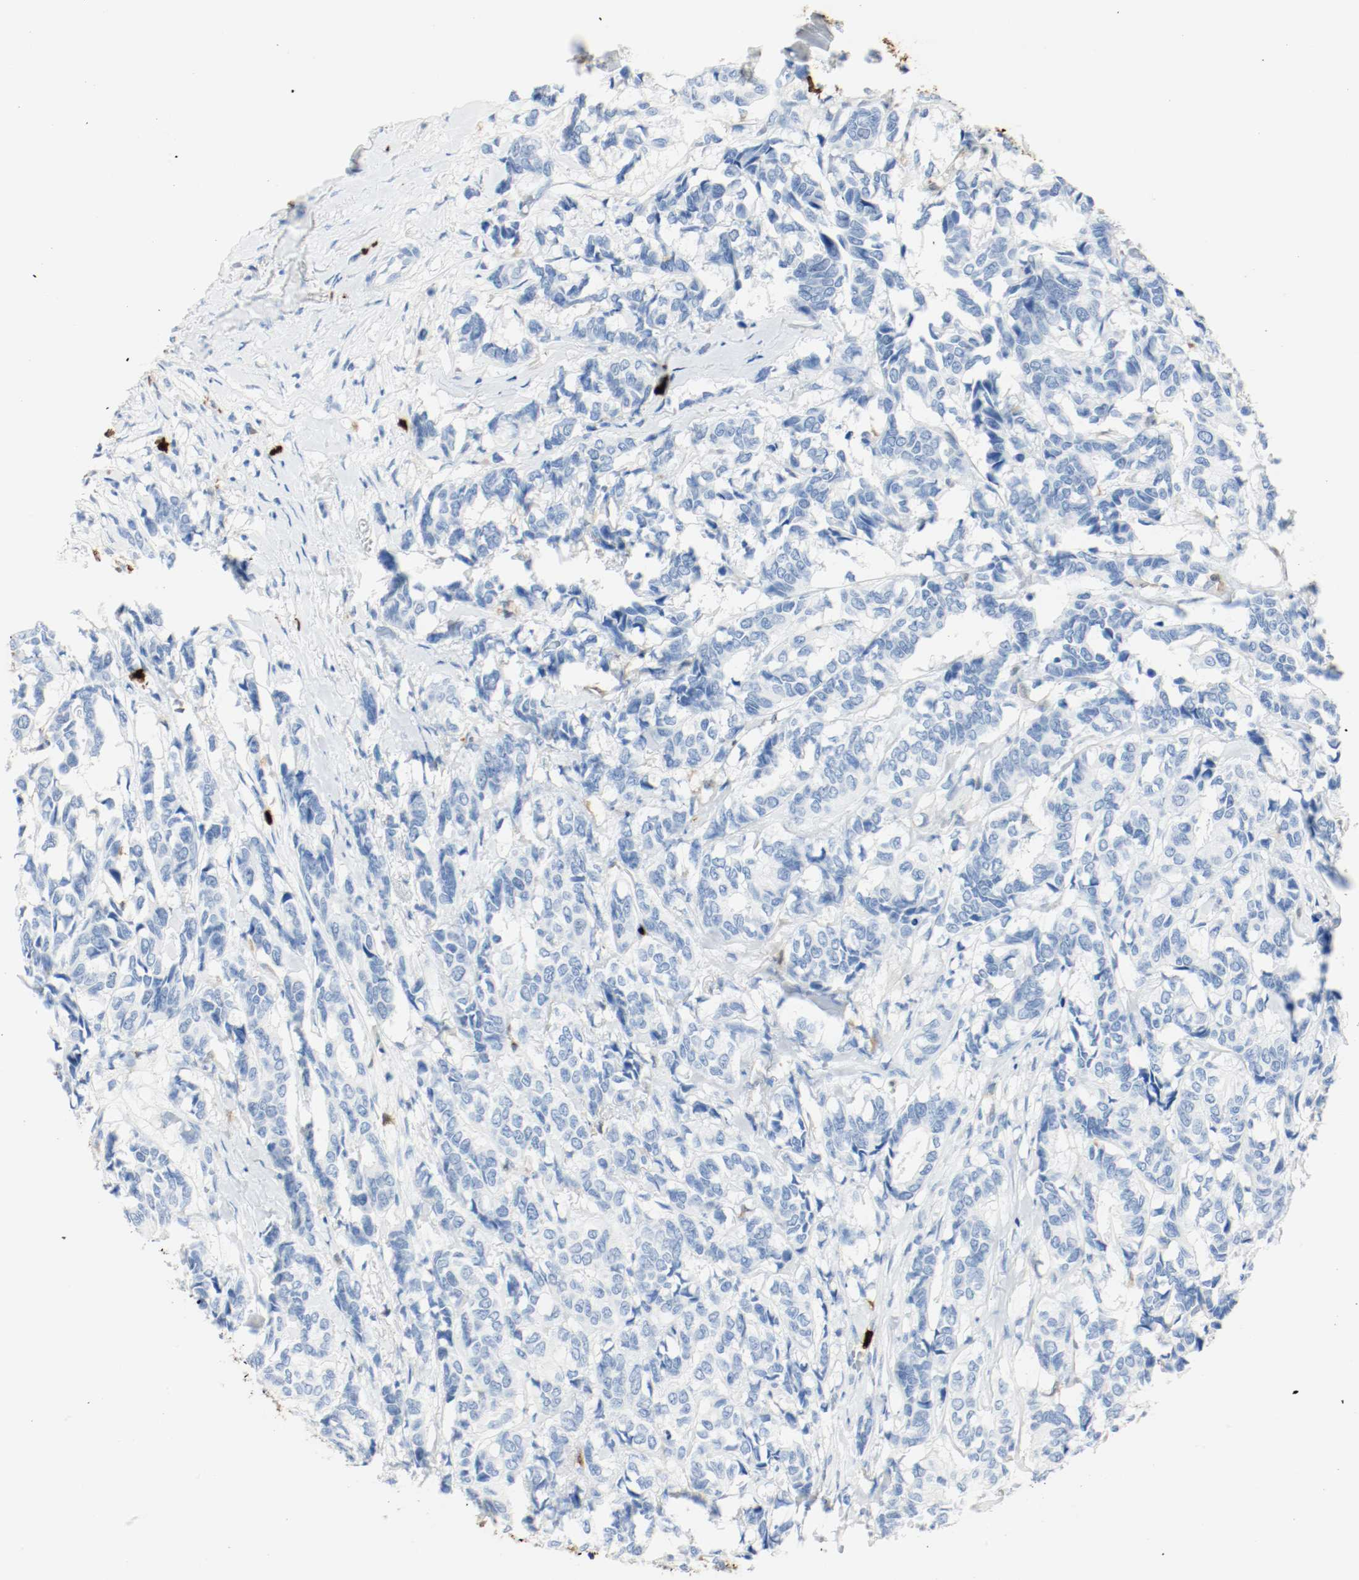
{"staining": {"intensity": "negative", "quantity": "none", "location": "none"}, "tissue": "breast cancer", "cell_type": "Tumor cells", "image_type": "cancer", "snomed": [{"axis": "morphology", "description": "Duct carcinoma"}, {"axis": "topography", "description": "Breast"}], "caption": "Immunohistochemistry (IHC) of human breast cancer reveals no staining in tumor cells. (DAB immunohistochemistry (IHC) with hematoxylin counter stain).", "gene": "S100A9", "patient": {"sex": "female", "age": 87}}